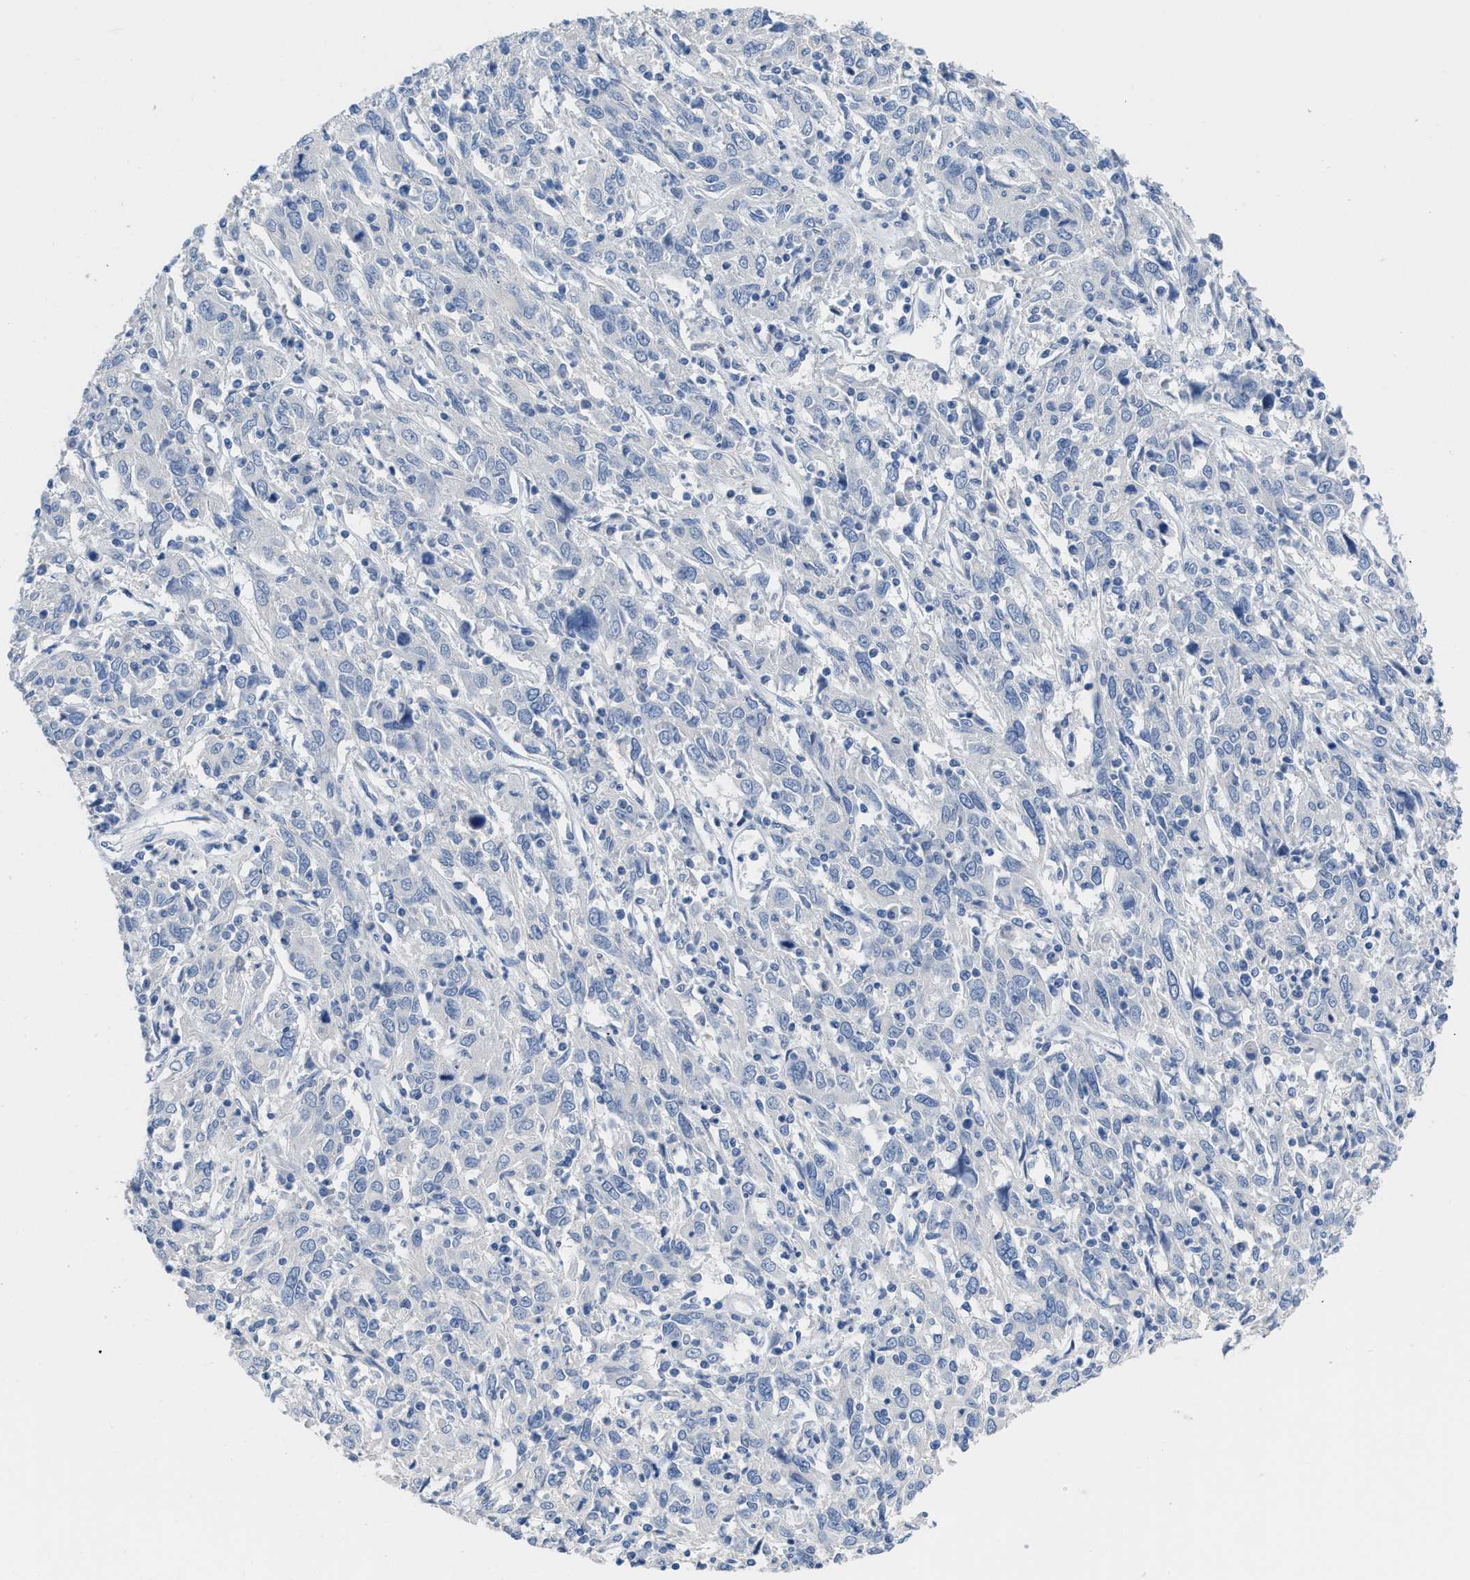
{"staining": {"intensity": "negative", "quantity": "none", "location": "none"}, "tissue": "cervical cancer", "cell_type": "Tumor cells", "image_type": "cancer", "snomed": [{"axis": "morphology", "description": "Squamous cell carcinoma, NOS"}, {"axis": "topography", "description": "Cervix"}], "caption": "IHC photomicrograph of human cervical squamous cell carcinoma stained for a protein (brown), which demonstrates no expression in tumor cells. The staining is performed using DAB brown chromogen with nuclei counter-stained in using hematoxylin.", "gene": "PYY", "patient": {"sex": "female", "age": 46}}